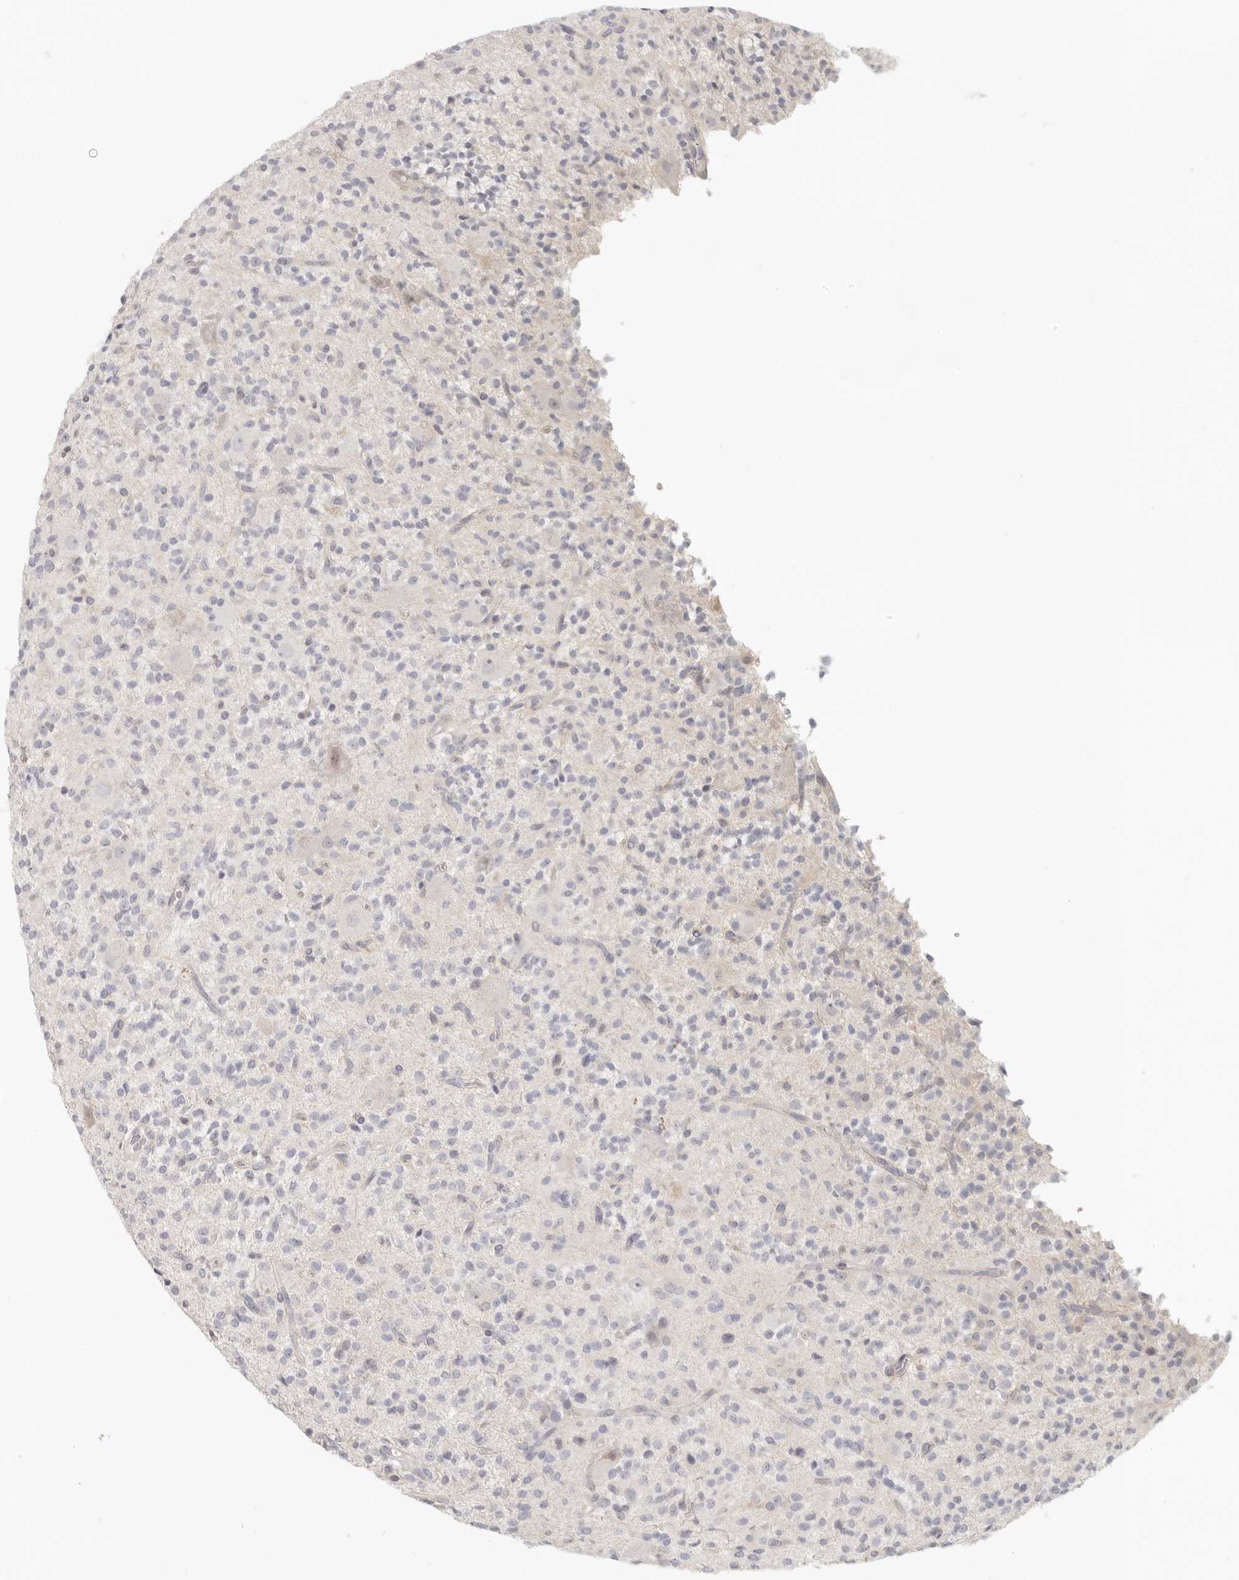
{"staining": {"intensity": "negative", "quantity": "none", "location": "none"}, "tissue": "glioma", "cell_type": "Tumor cells", "image_type": "cancer", "snomed": [{"axis": "morphology", "description": "Glioma, malignant, High grade"}, {"axis": "topography", "description": "Brain"}], "caption": "Glioma stained for a protein using IHC reveals no staining tumor cells.", "gene": "AHDC1", "patient": {"sex": "male", "age": 34}}